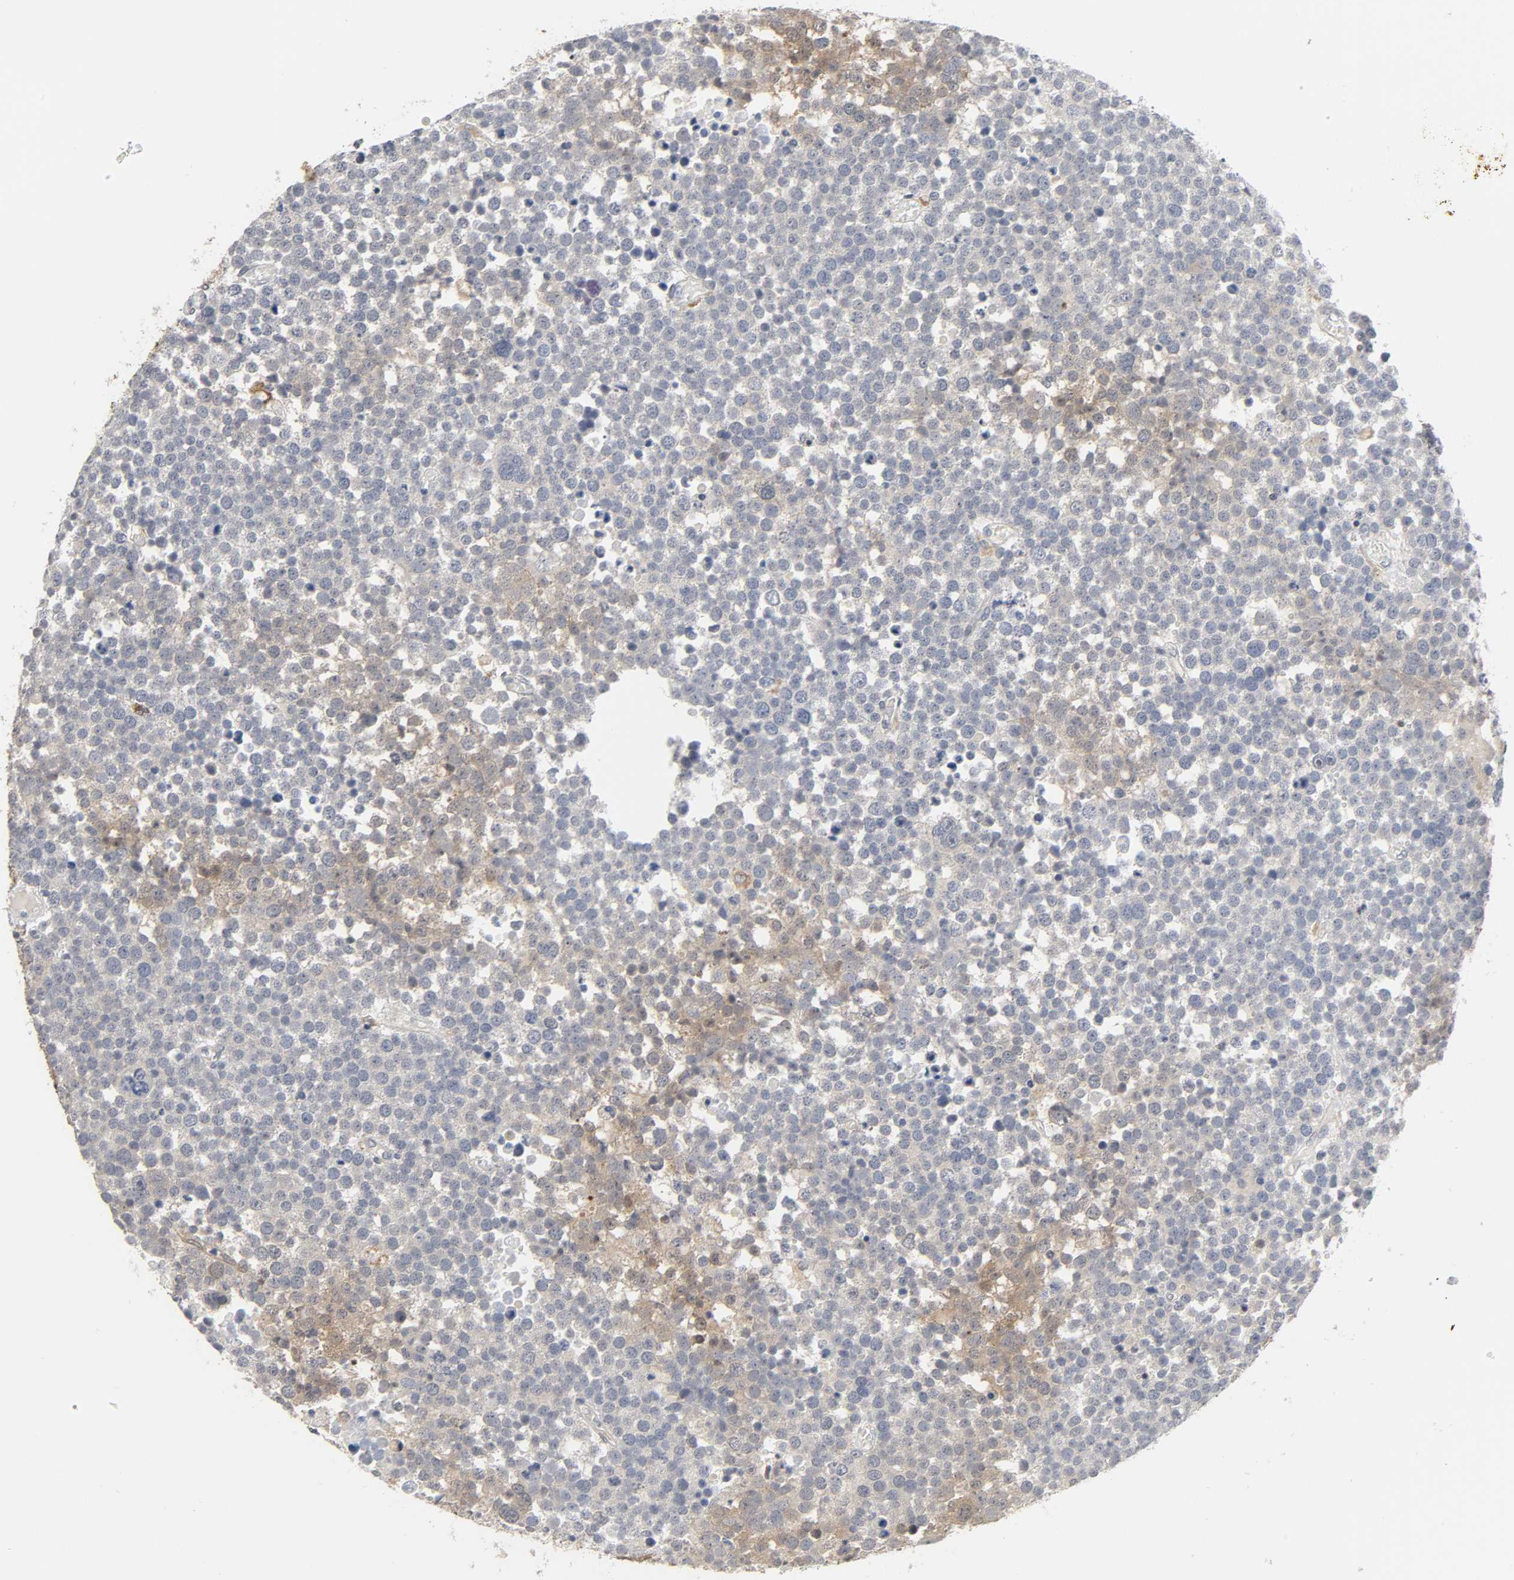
{"staining": {"intensity": "moderate", "quantity": "<25%", "location": "cytoplasmic/membranous"}, "tissue": "testis cancer", "cell_type": "Tumor cells", "image_type": "cancer", "snomed": [{"axis": "morphology", "description": "Seminoma, NOS"}, {"axis": "topography", "description": "Testis"}], "caption": "Moderate cytoplasmic/membranous protein staining is appreciated in about <25% of tumor cells in testis cancer.", "gene": "MIF", "patient": {"sex": "male", "age": 71}}